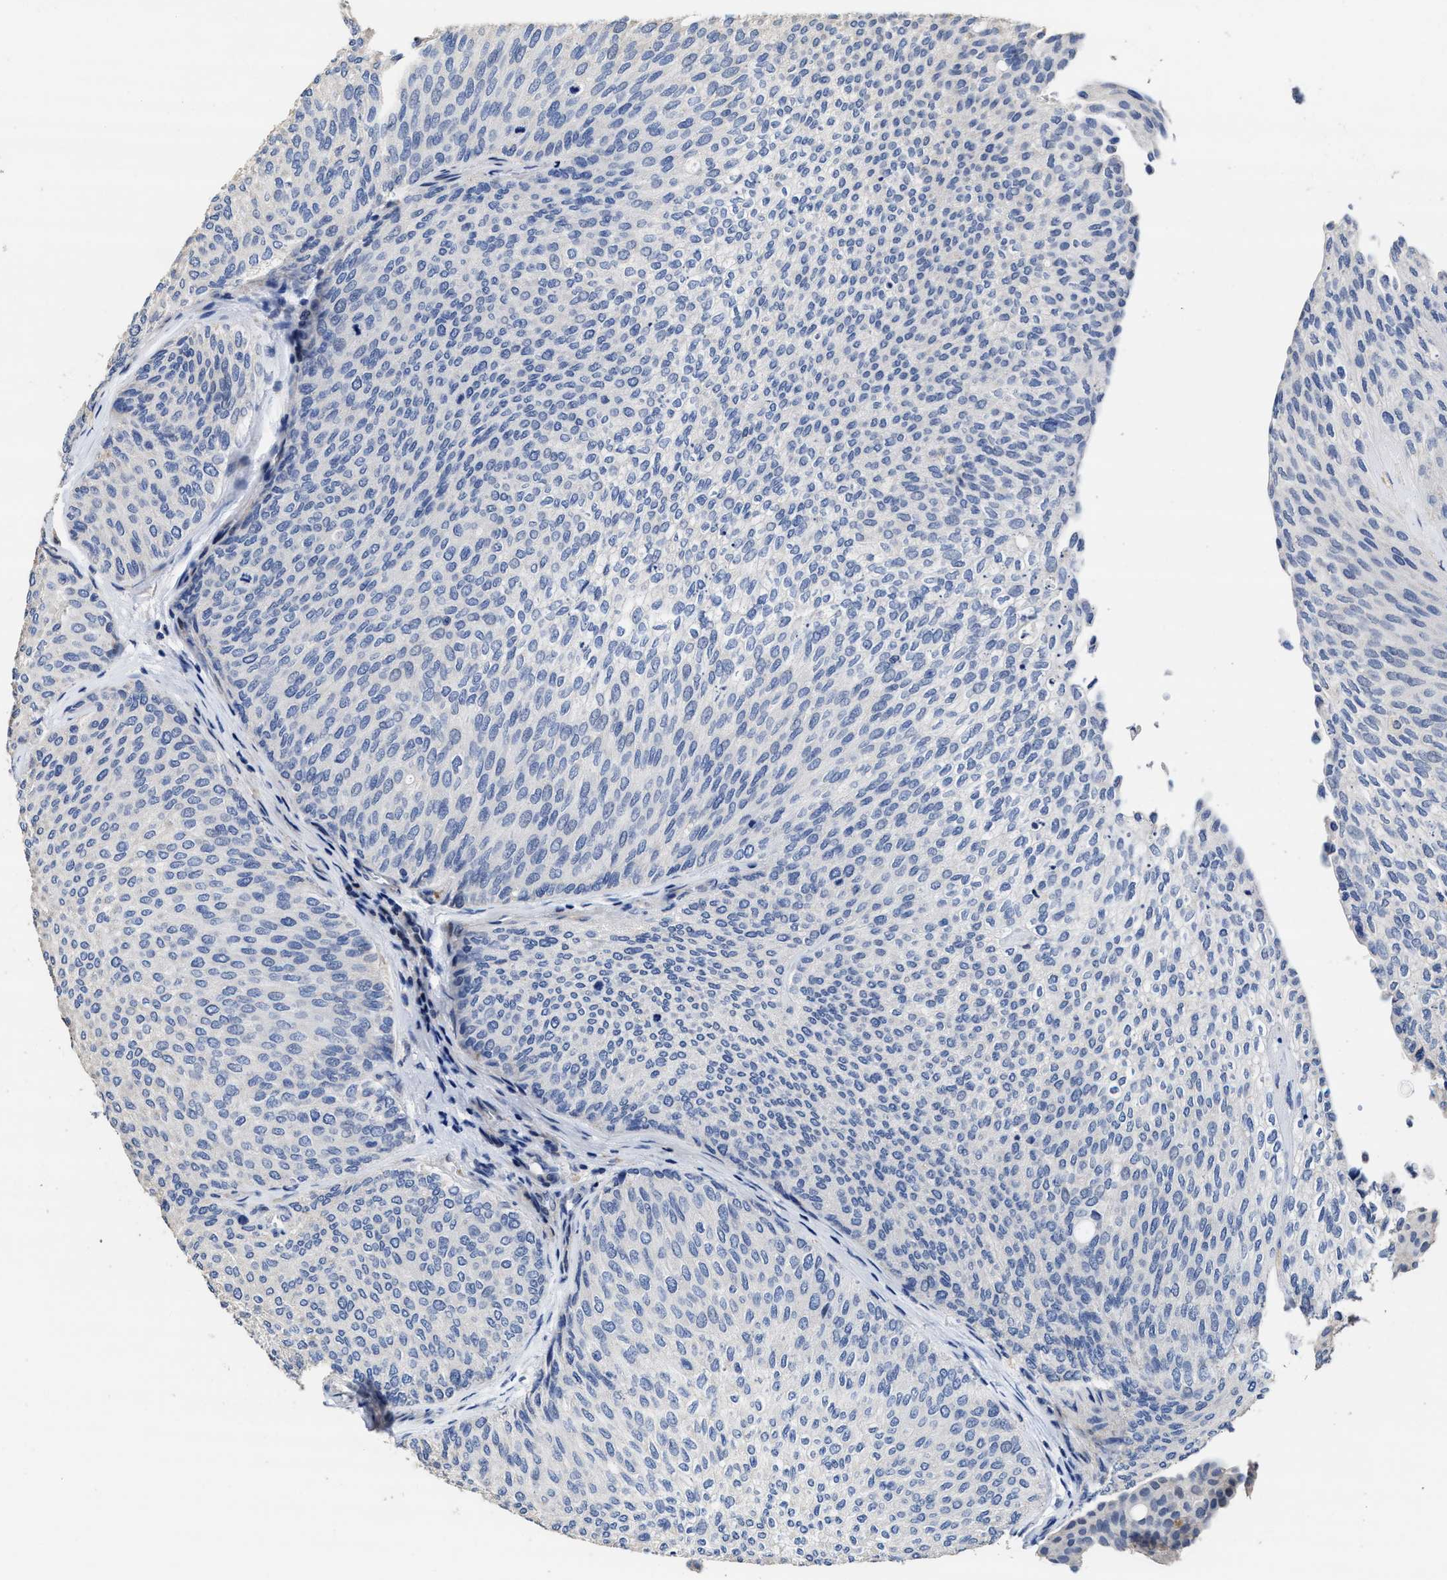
{"staining": {"intensity": "negative", "quantity": "none", "location": "none"}, "tissue": "urothelial cancer", "cell_type": "Tumor cells", "image_type": "cancer", "snomed": [{"axis": "morphology", "description": "Urothelial carcinoma, Low grade"}, {"axis": "topography", "description": "Urinary bladder"}], "caption": "High magnification brightfield microscopy of urothelial carcinoma (low-grade) stained with DAB (3,3'-diaminobenzidine) (brown) and counterstained with hematoxylin (blue): tumor cells show no significant staining.", "gene": "ZFAT", "patient": {"sex": "female", "age": 79}}